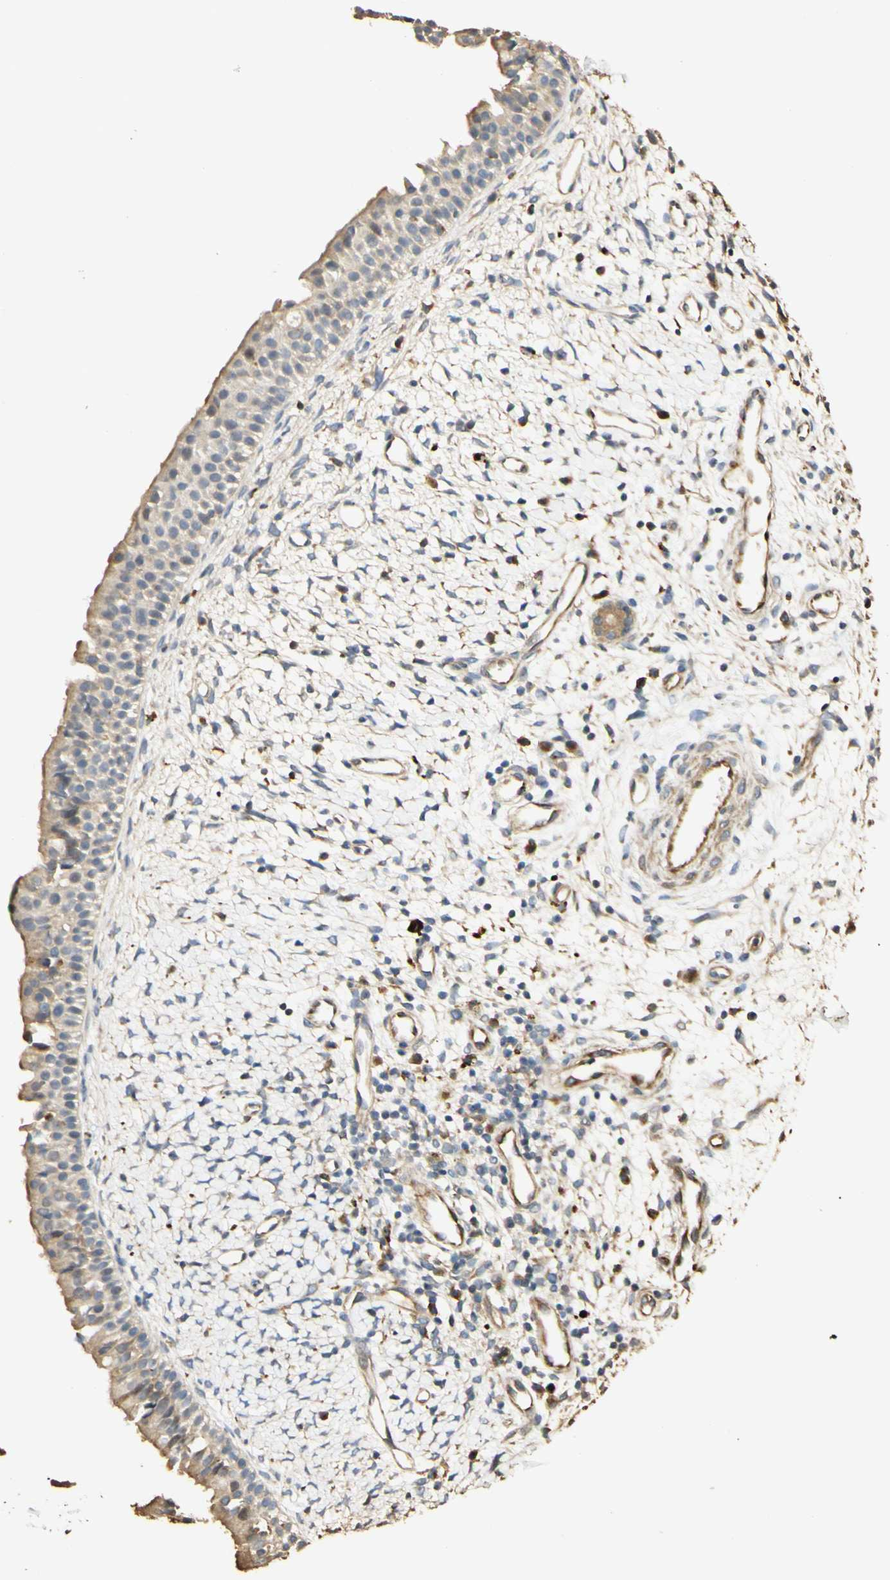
{"staining": {"intensity": "moderate", "quantity": "<25%", "location": "cytoplasmic/membranous"}, "tissue": "nasopharynx", "cell_type": "Respiratory epithelial cells", "image_type": "normal", "snomed": [{"axis": "morphology", "description": "Normal tissue, NOS"}, {"axis": "topography", "description": "Nasopharynx"}], "caption": "This image demonstrates IHC staining of unremarkable human nasopharynx, with low moderate cytoplasmic/membranous staining in approximately <25% of respiratory epithelial cells.", "gene": "AGER", "patient": {"sex": "male", "age": 22}}